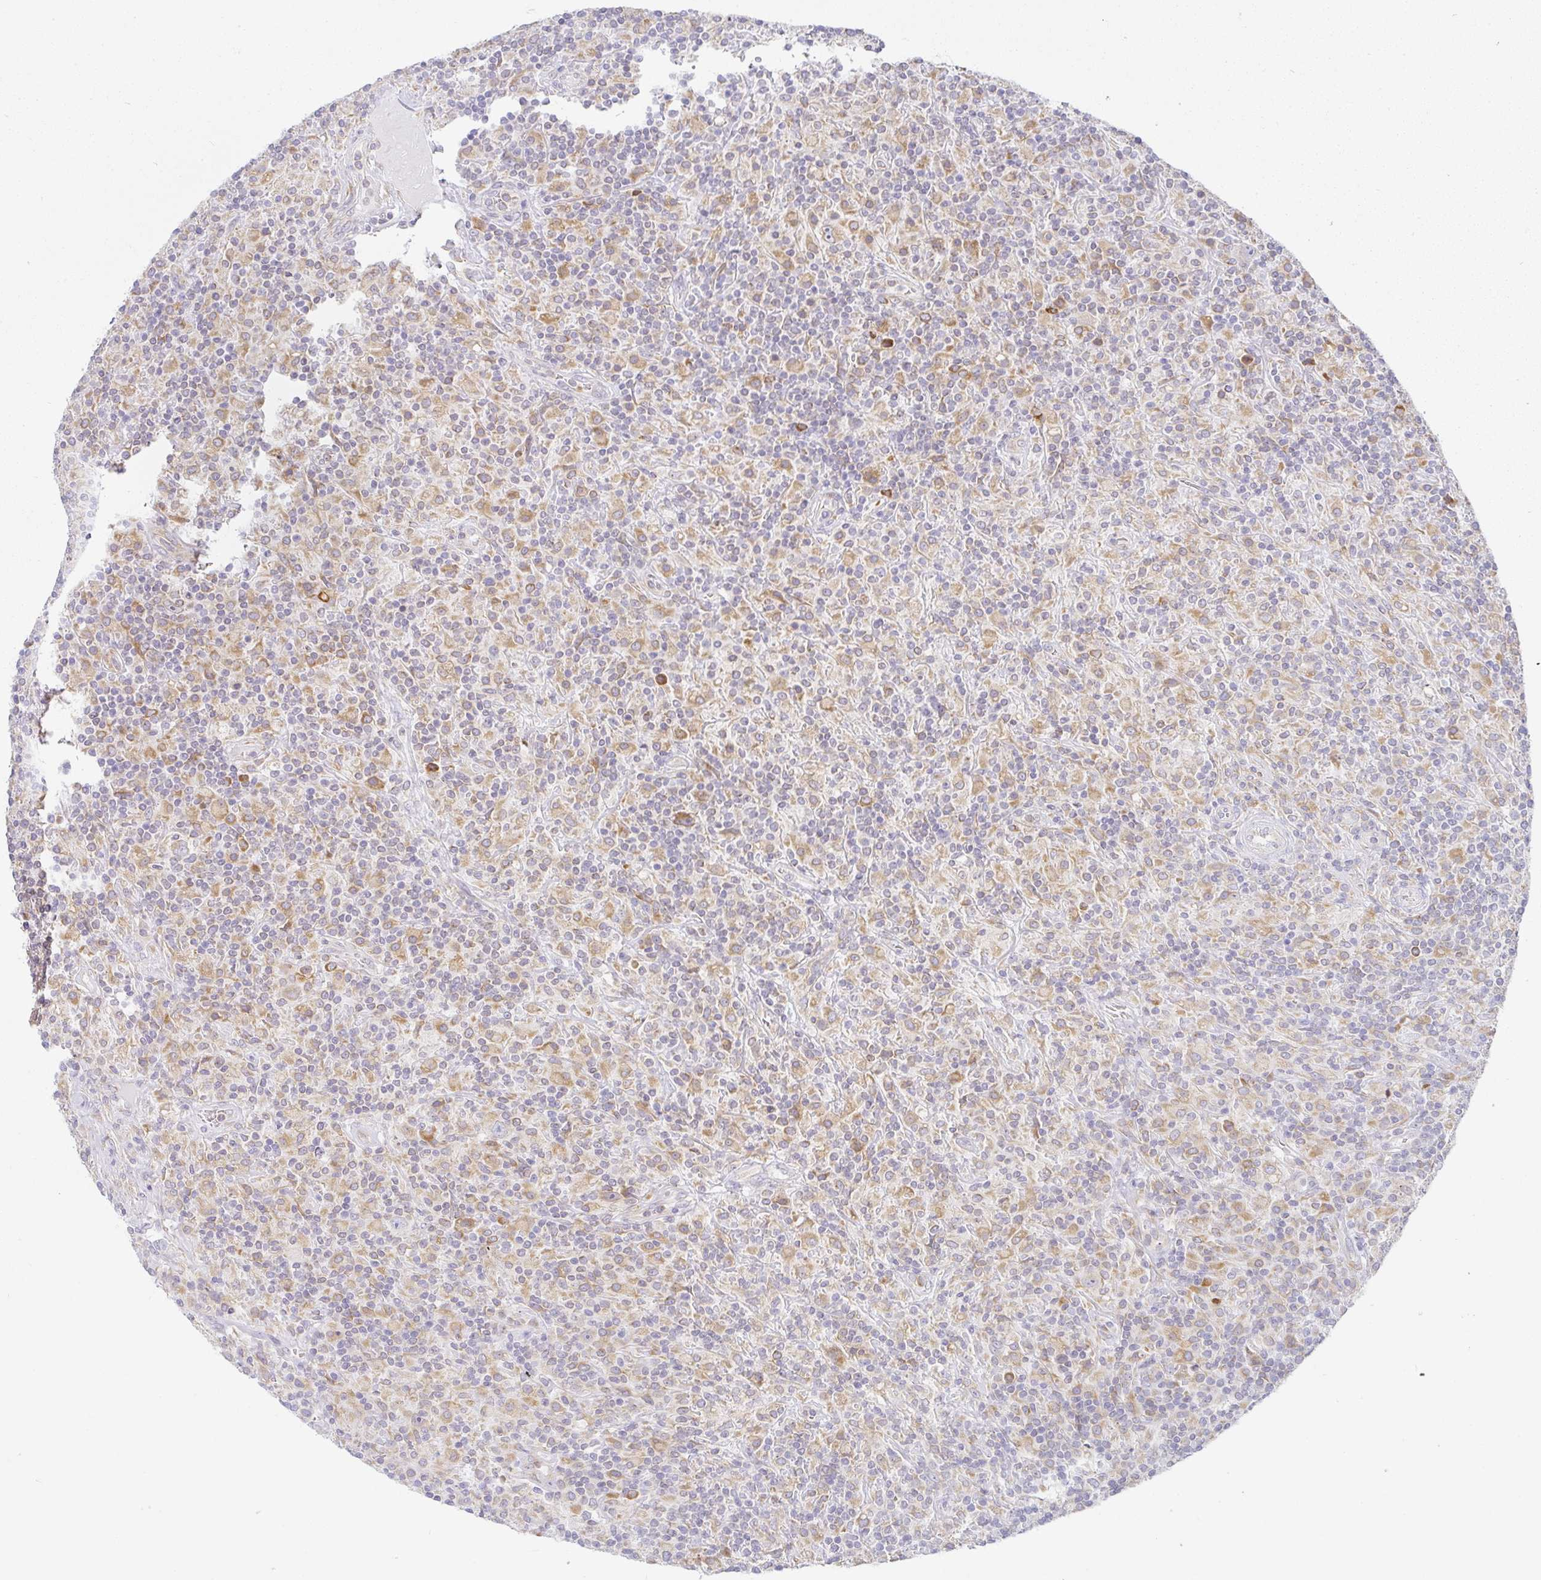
{"staining": {"intensity": "negative", "quantity": "none", "location": "none"}, "tissue": "lymphoma", "cell_type": "Tumor cells", "image_type": "cancer", "snomed": [{"axis": "morphology", "description": "Hodgkin's disease, NOS"}, {"axis": "topography", "description": "Lymph node"}], "caption": "High power microscopy micrograph of an IHC micrograph of Hodgkin's disease, revealing no significant positivity in tumor cells.", "gene": "DERL2", "patient": {"sex": "male", "age": 70}}